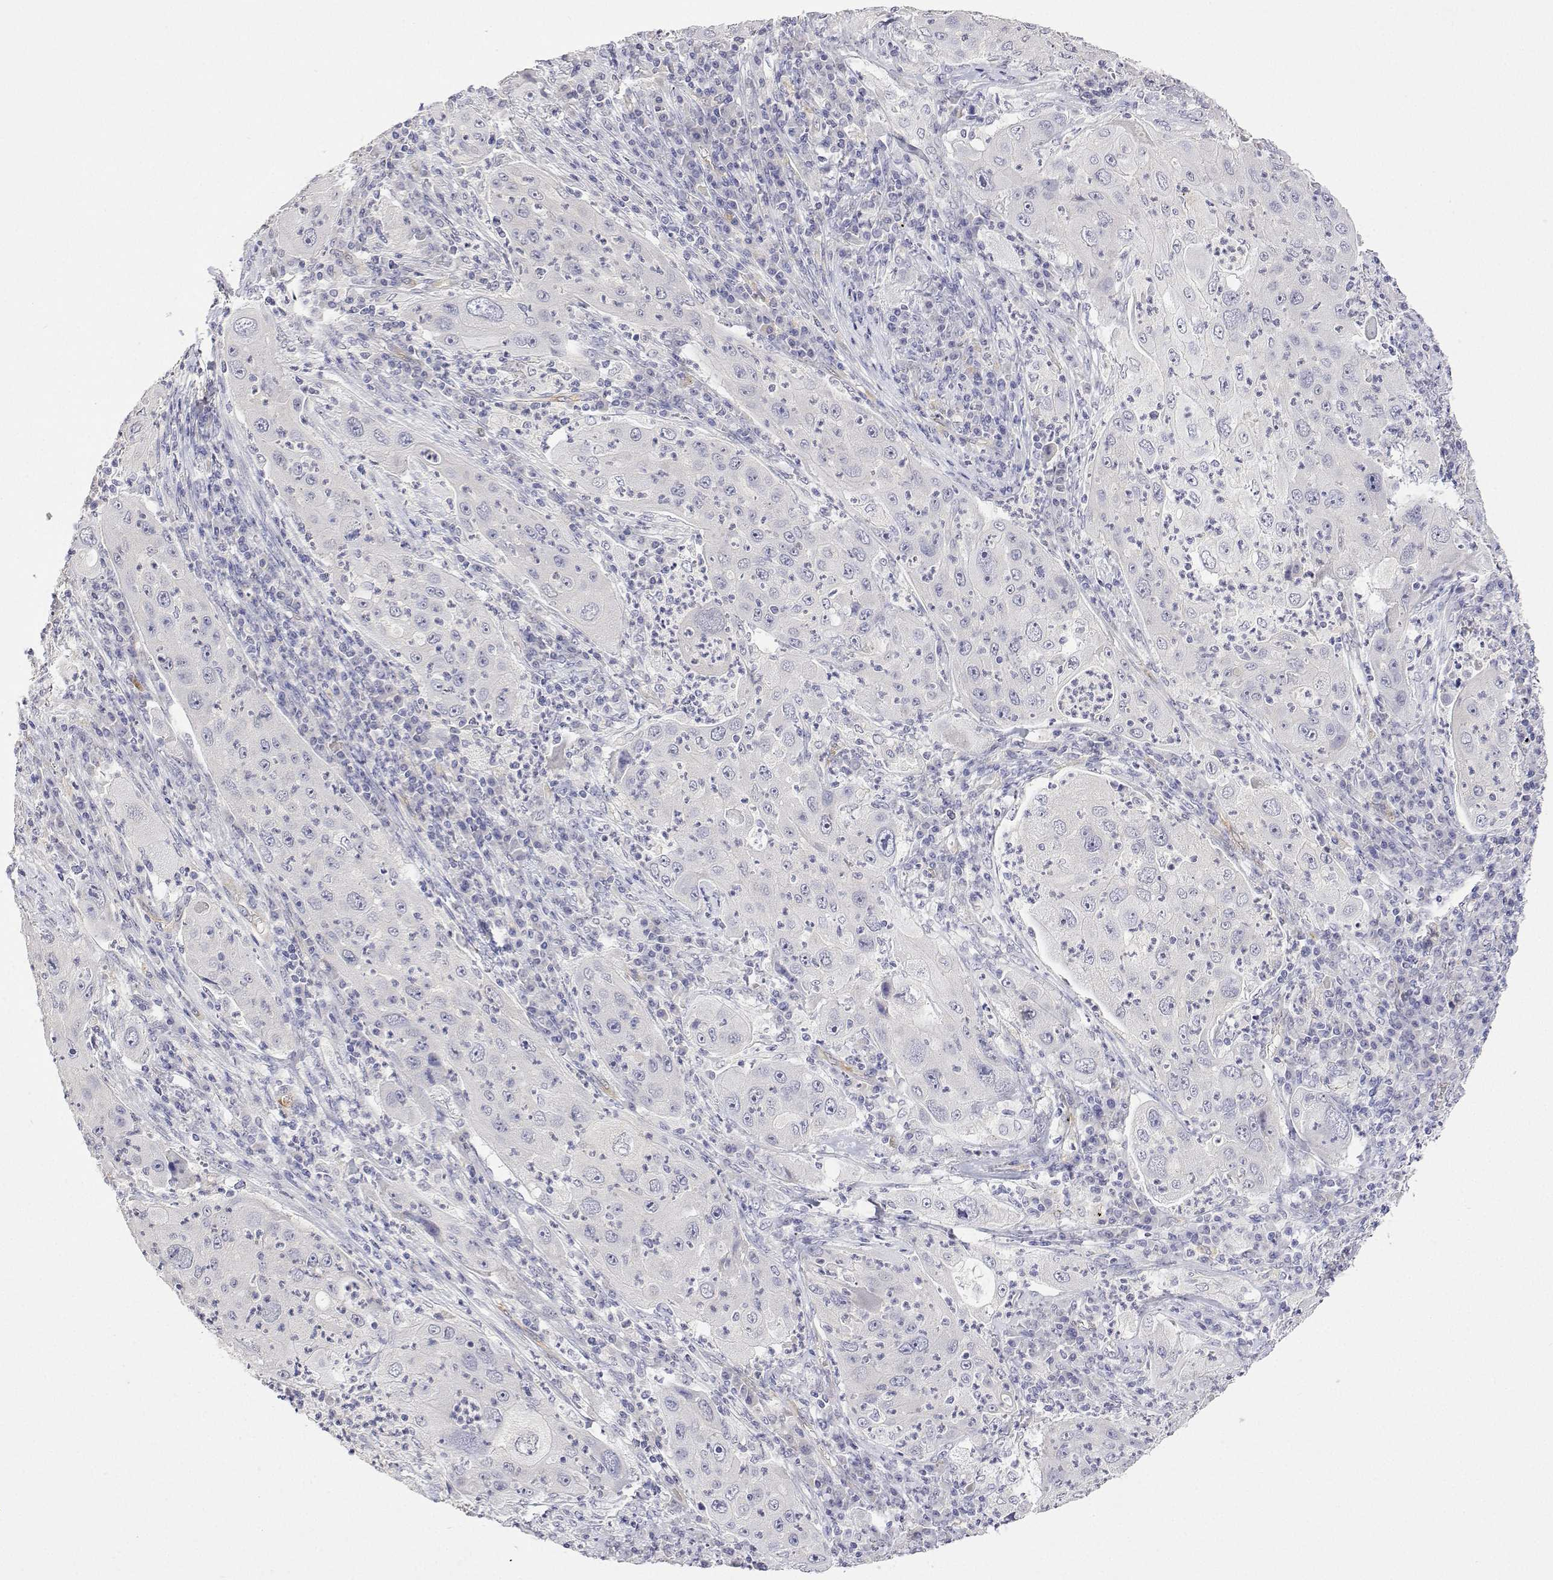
{"staining": {"intensity": "negative", "quantity": "none", "location": "none"}, "tissue": "lung cancer", "cell_type": "Tumor cells", "image_type": "cancer", "snomed": [{"axis": "morphology", "description": "Squamous cell carcinoma, NOS"}, {"axis": "topography", "description": "Lung"}], "caption": "A photomicrograph of human lung squamous cell carcinoma is negative for staining in tumor cells.", "gene": "PLCB1", "patient": {"sex": "female", "age": 59}}